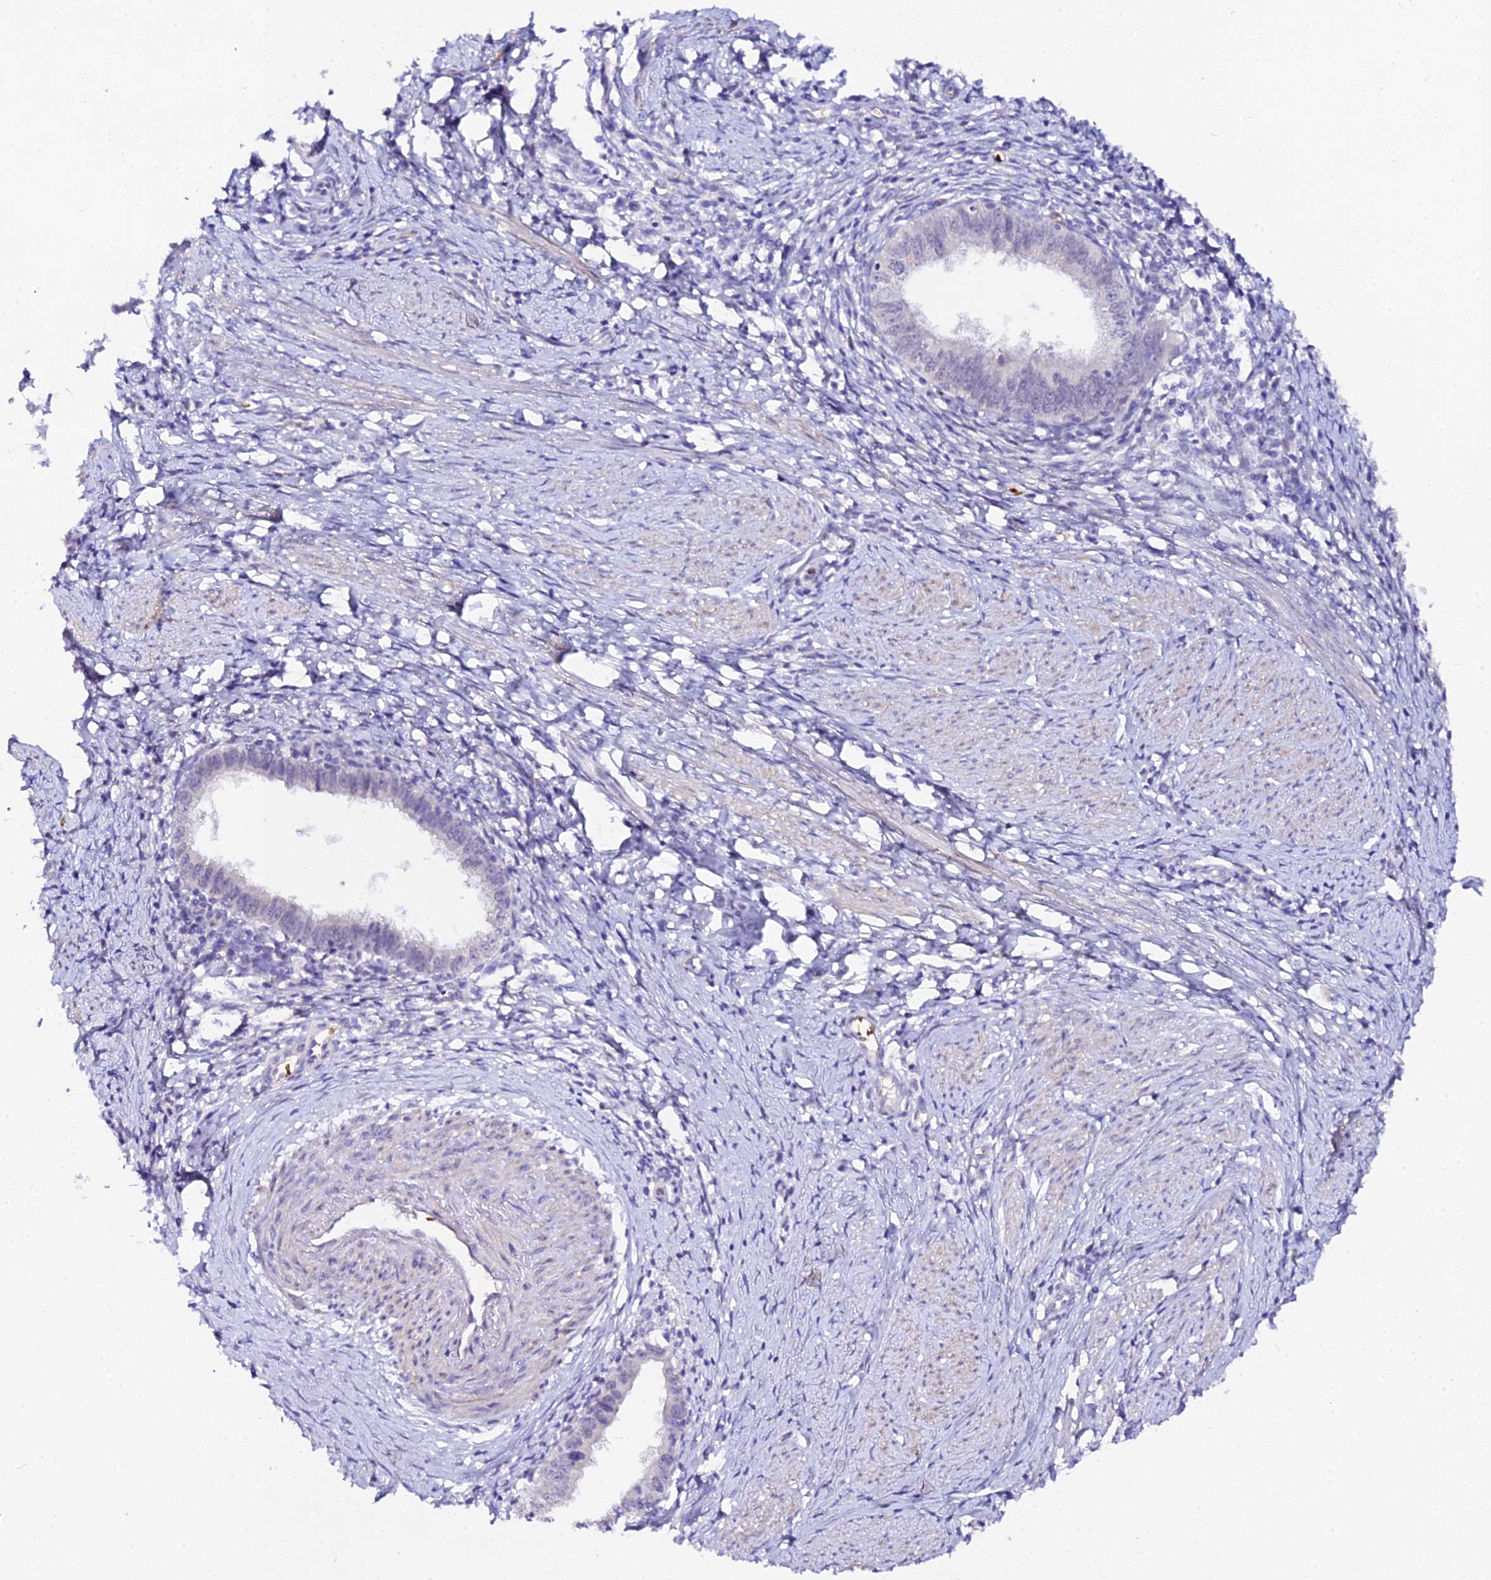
{"staining": {"intensity": "negative", "quantity": "none", "location": "none"}, "tissue": "cervical cancer", "cell_type": "Tumor cells", "image_type": "cancer", "snomed": [{"axis": "morphology", "description": "Adenocarcinoma, NOS"}, {"axis": "topography", "description": "Cervix"}], "caption": "This histopathology image is of cervical cancer stained with IHC to label a protein in brown with the nuclei are counter-stained blue. There is no expression in tumor cells.", "gene": "CFAP45", "patient": {"sex": "female", "age": 36}}